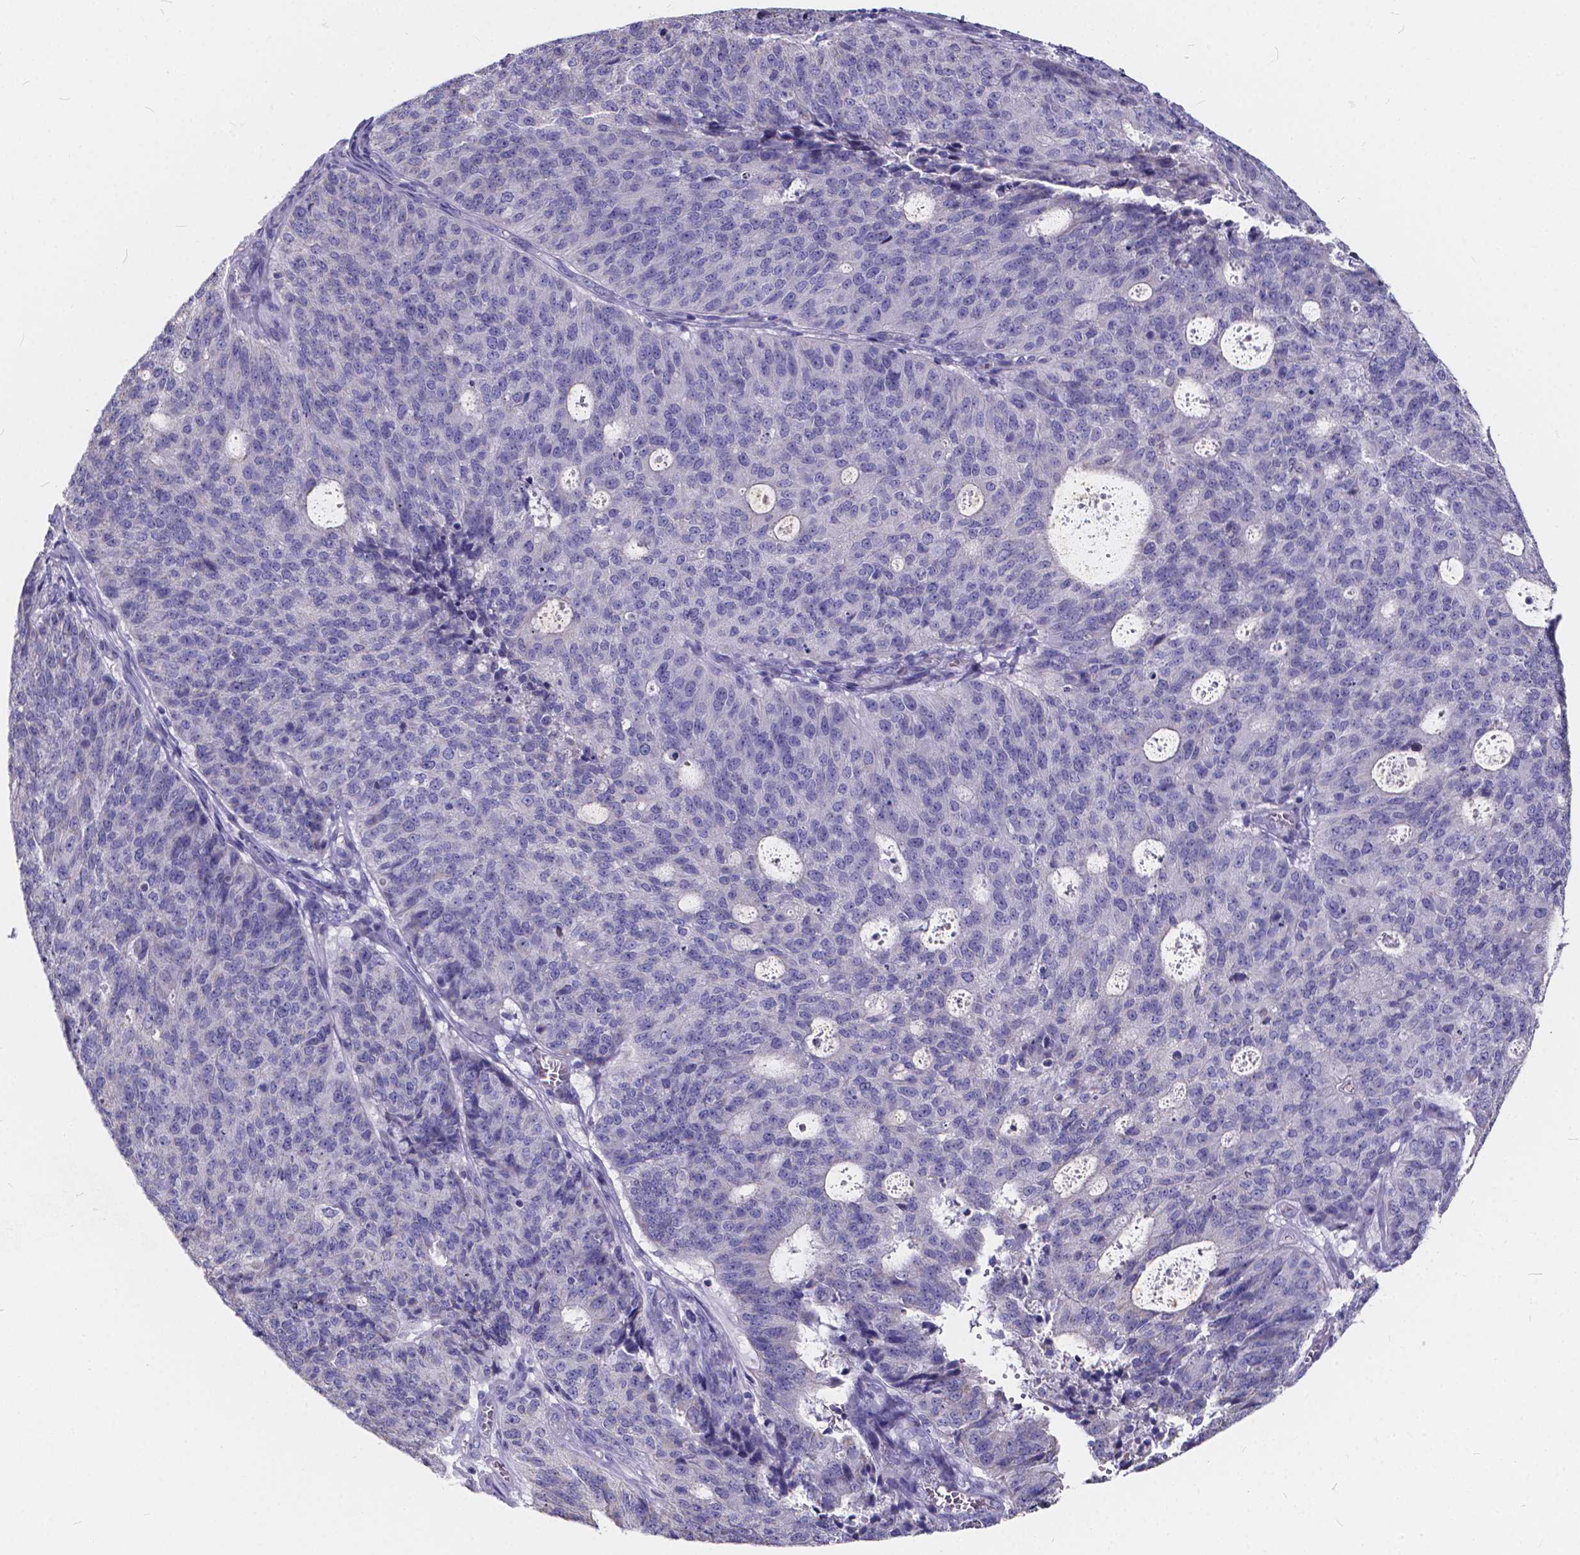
{"staining": {"intensity": "negative", "quantity": "none", "location": "none"}, "tissue": "endometrial cancer", "cell_type": "Tumor cells", "image_type": "cancer", "snomed": [{"axis": "morphology", "description": "Adenocarcinoma, NOS"}, {"axis": "topography", "description": "Endometrium"}], "caption": "Histopathology image shows no significant protein positivity in tumor cells of adenocarcinoma (endometrial). Brightfield microscopy of immunohistochemistry stained with DAB (brown) and hematoxylin (blue), captured at high magnification.", "gene": "SPEF2", "patient": {"sex": "female", "age": 82}}